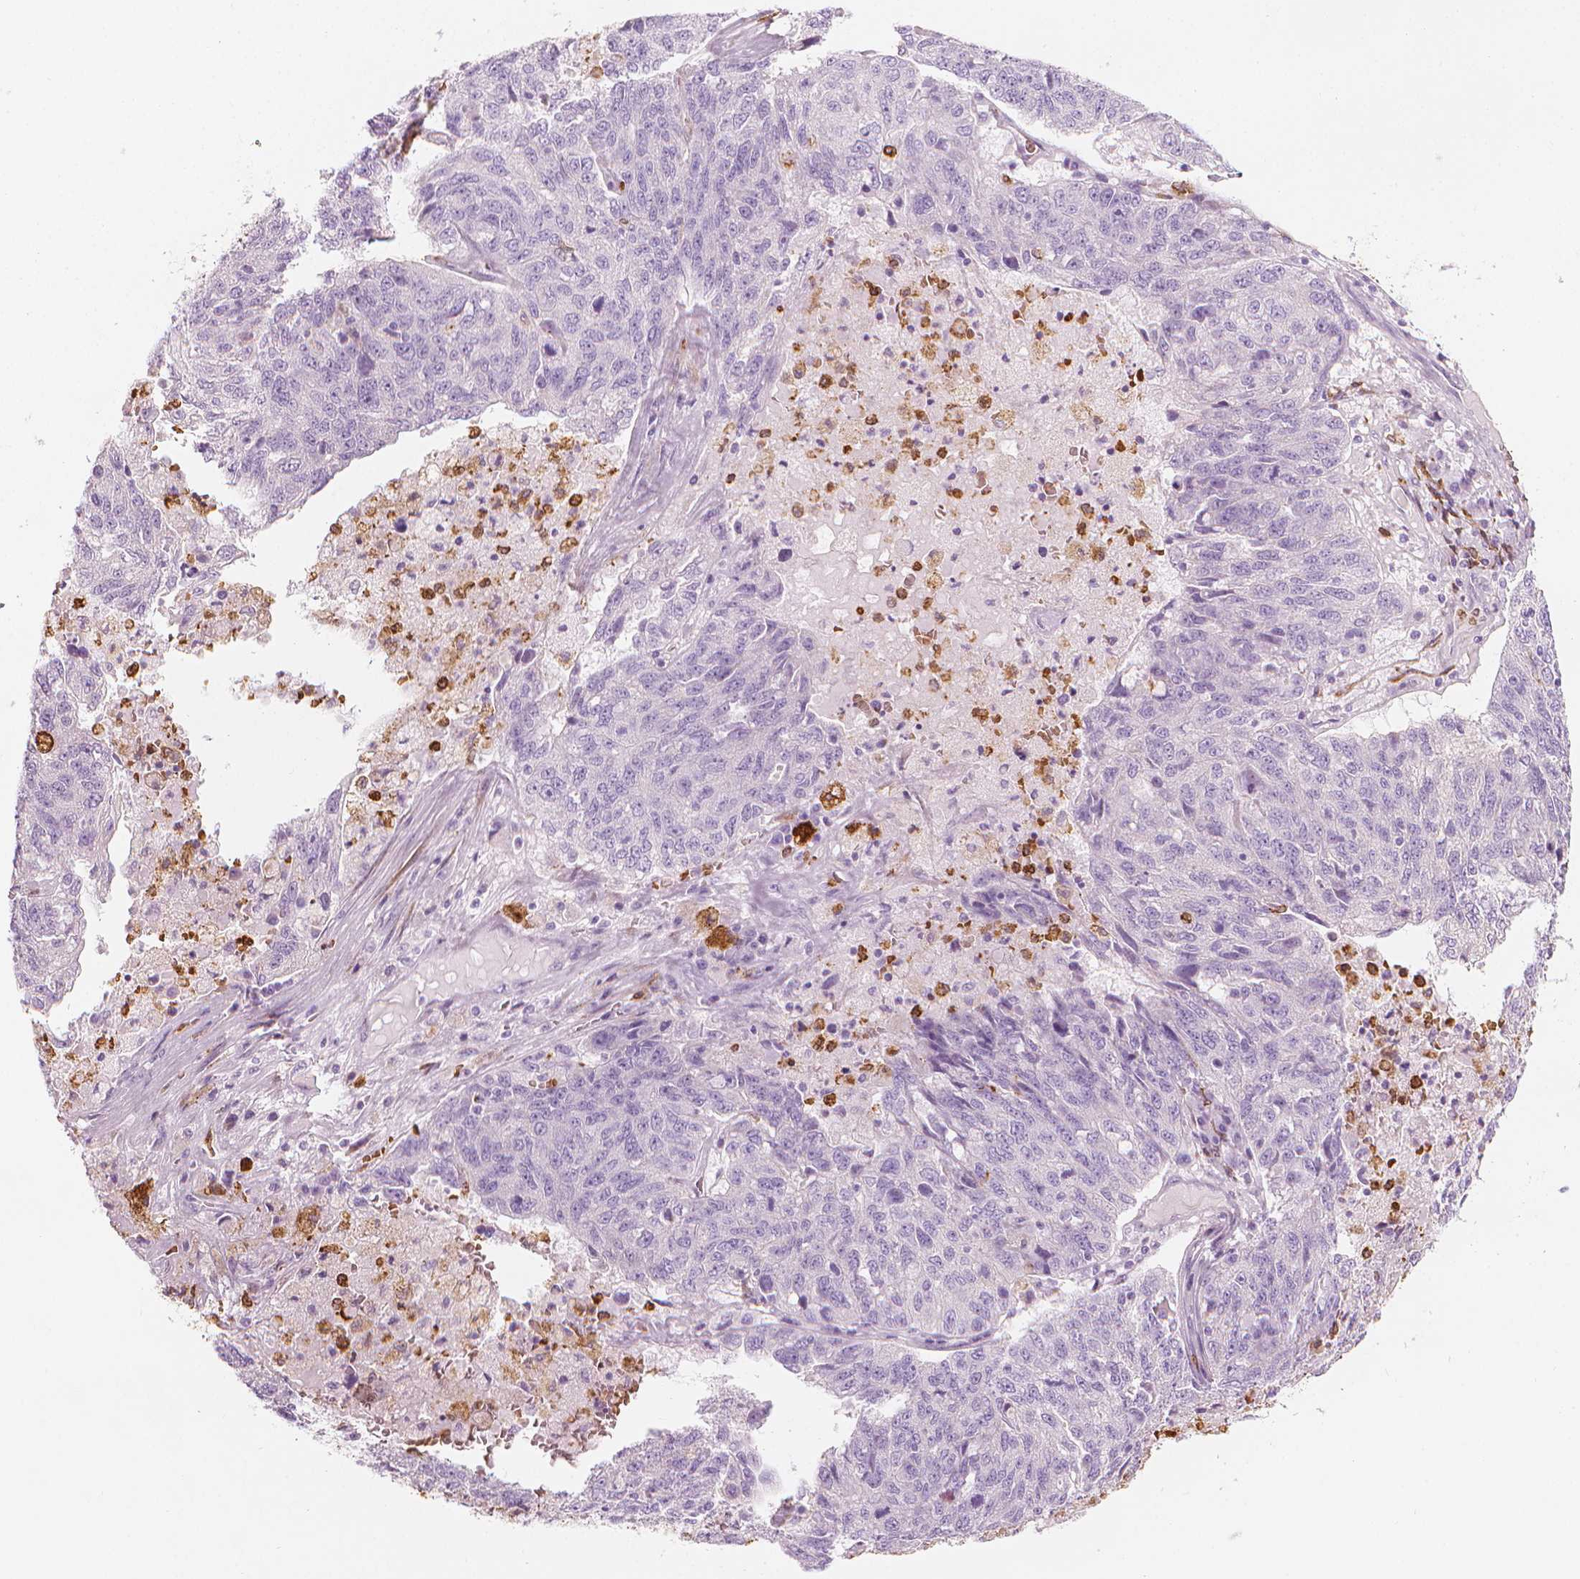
{"staining": {"intensity": "negative", "quantity": "none", "location": "none"}, "tissue": "ovarian cancer", "cell_type": "Tumor cells", "image_type": "cancer", "snomed": [{"axis": "morphology", "description": "Cystadenocarcinoma, serous, NOS"}, {"axis": "topography", "description": "Ovary"}], "caption": "Human ovarian serous cystadenocarcinoma stained for a protein using immunohistochemistry exhibits no expression in tumor cells.", "gene": "CES1", "patient": {"sex": "female", "age": 71}}